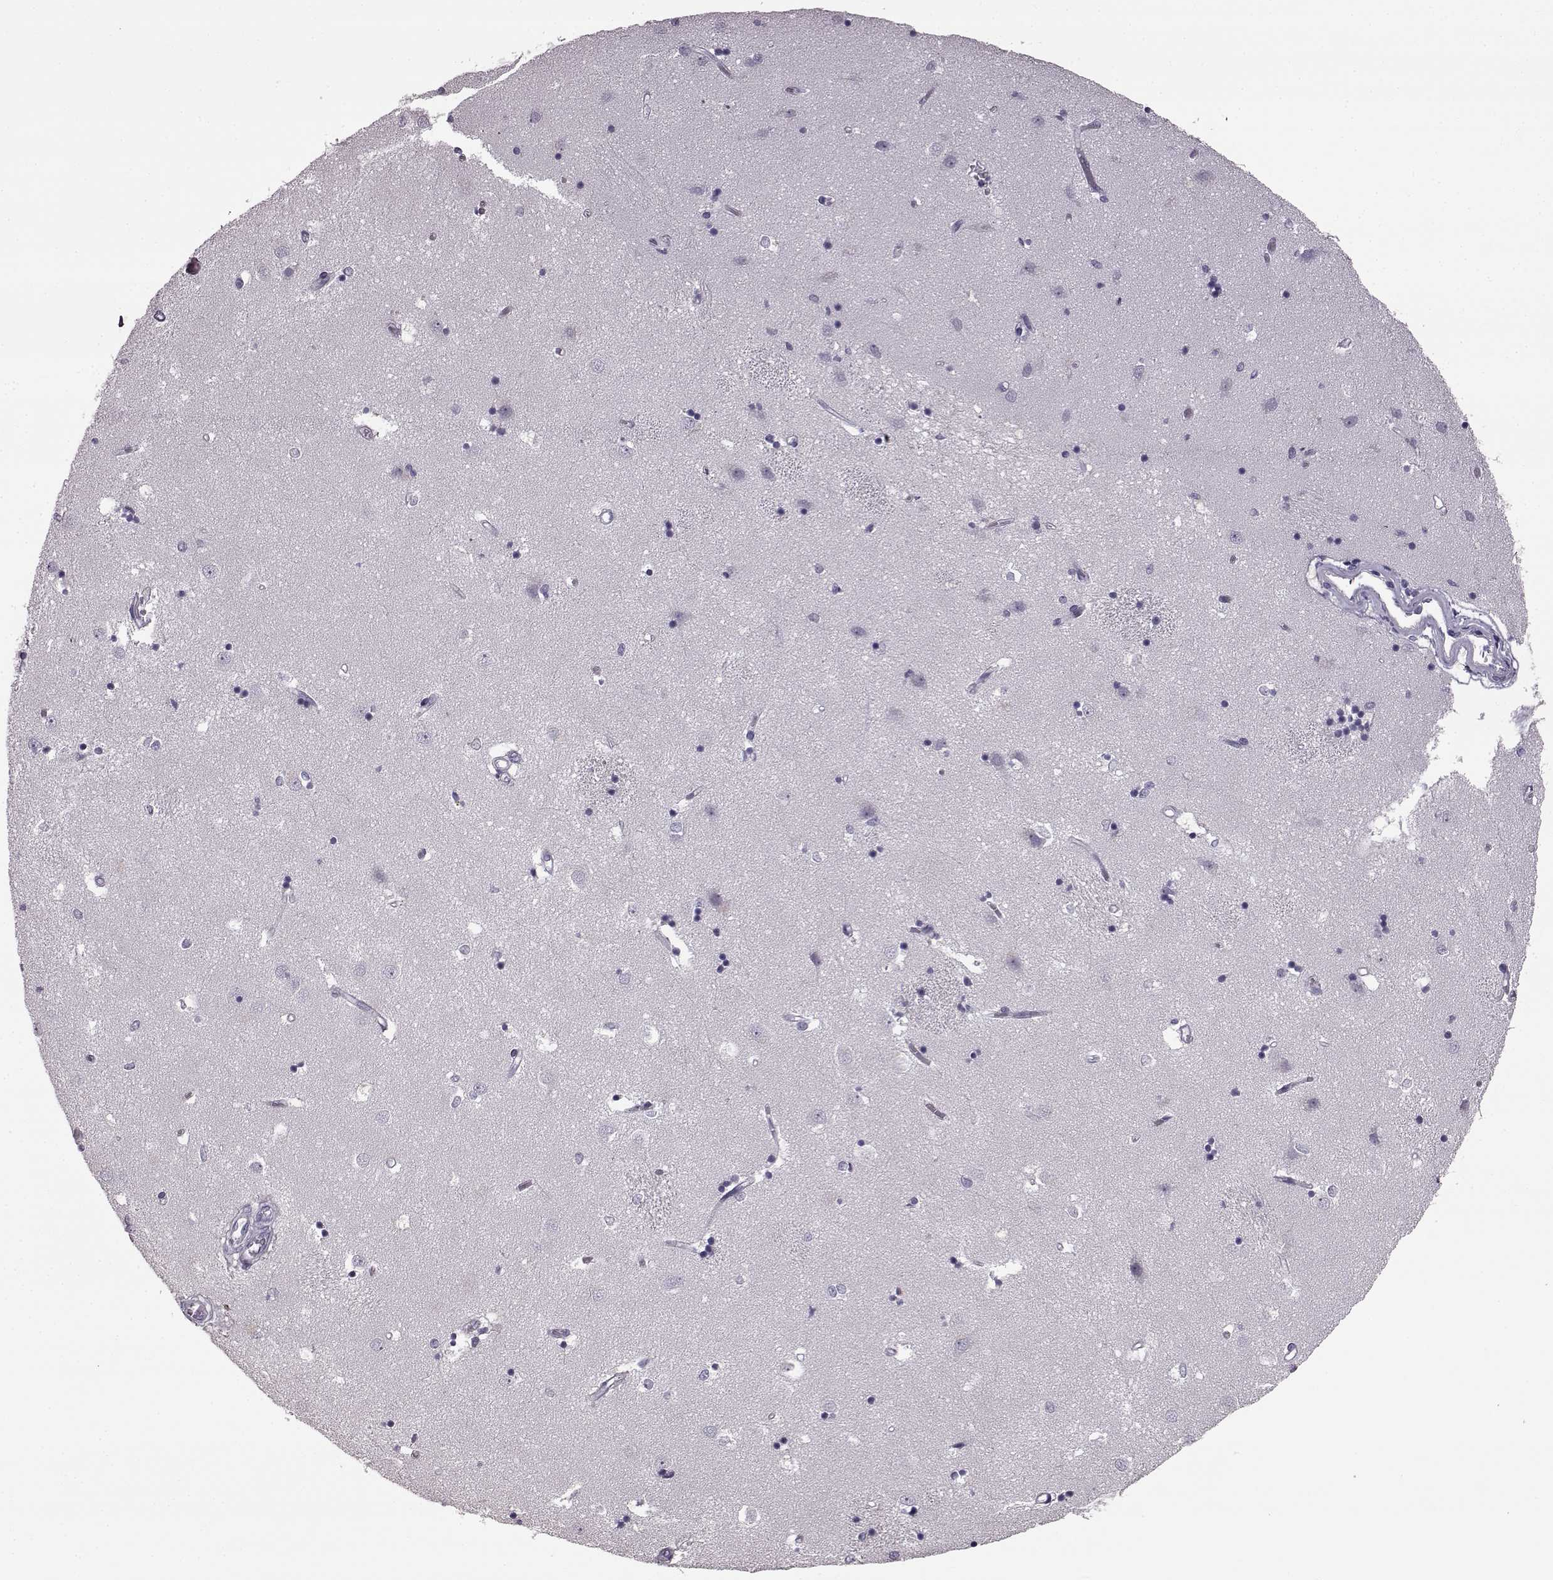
{"staining": {"intensity": "negative", "quantity": "none", "location": "none"}, "tissue": "caudate", "cell_type": "Glial cells", "image_type": "normal", "snomed": [{"axis": "morphology", "description": "Normal tissue, NOS"}, {"axis": "topography", "description": "Lateral ventricle wall"}], "caption": "IHC of normal human caudate exhibits no positivity in glial cells.", "gene": "PRPH2", "patient": {"sex": "male", "age": 54}}